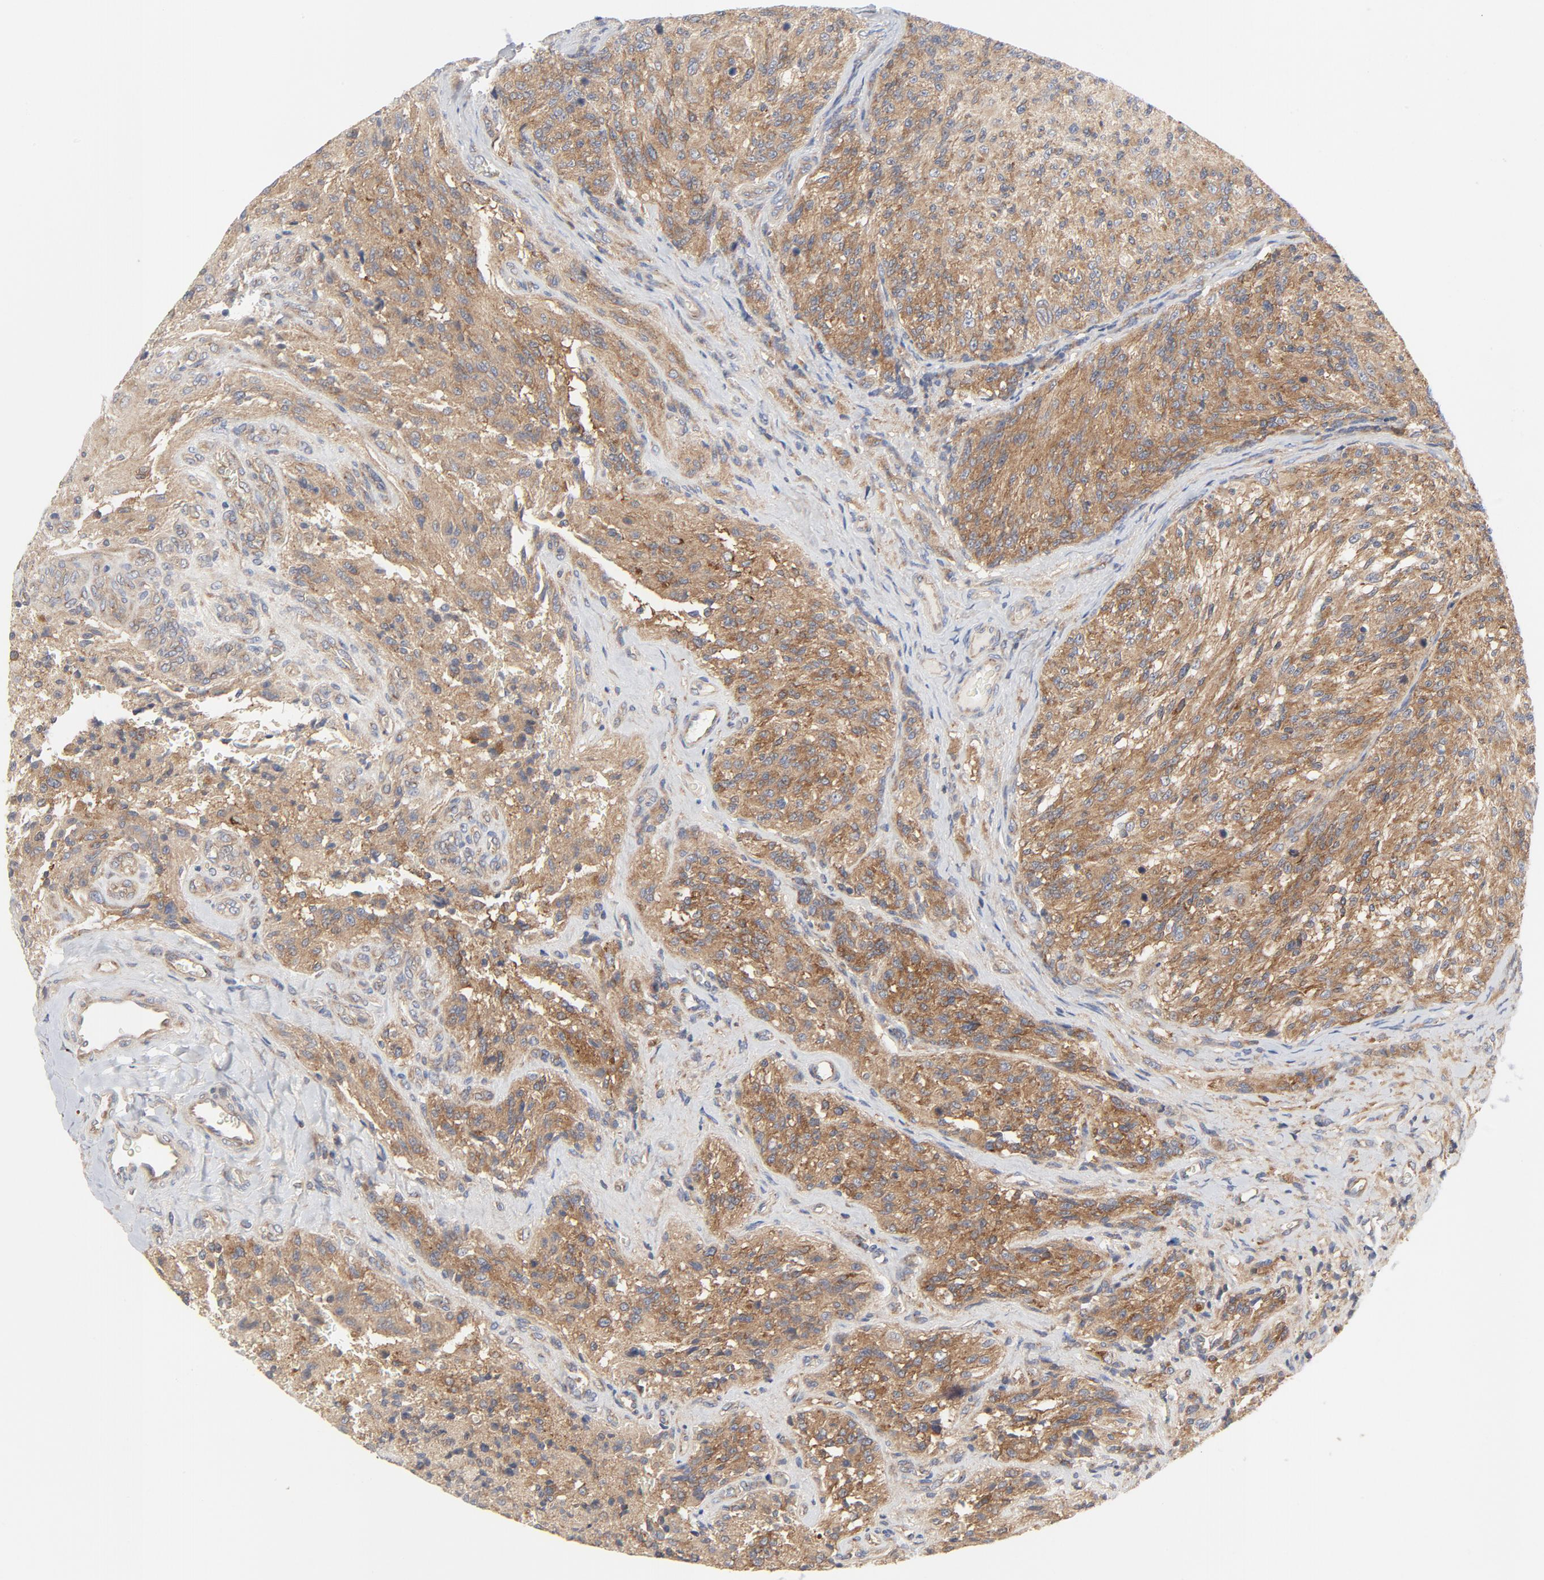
{"staining": {"intensity": "moderate", "quantity": ">75%", "location": "cytoplasmic/membranous"}, "tissue": "glioma", "cell_type": "Tumor cells", "image_type": "cancer", "snomed": [{"axis": "morphology", "description": "Normal tissue, NOS"}, {"axis": "morphology", "description": "Glioma, malignant, High grade"}, {"axis": "topography", "description": "Cerebral cortex"}], "caption": "Immunohistochemistry histopathology image of neoplastic tissue: human high-grade glioma (malignant) stained using immunohistochemistry (IHC) reveals medium levels of moderate protein expression localized specifically in the cytoplasmic/membranous of tumor cells, appearing as a cytoplasmic/membranous brown color.", "gene": "RABEP1", "patient": {"sex": "male", "age": 56}}